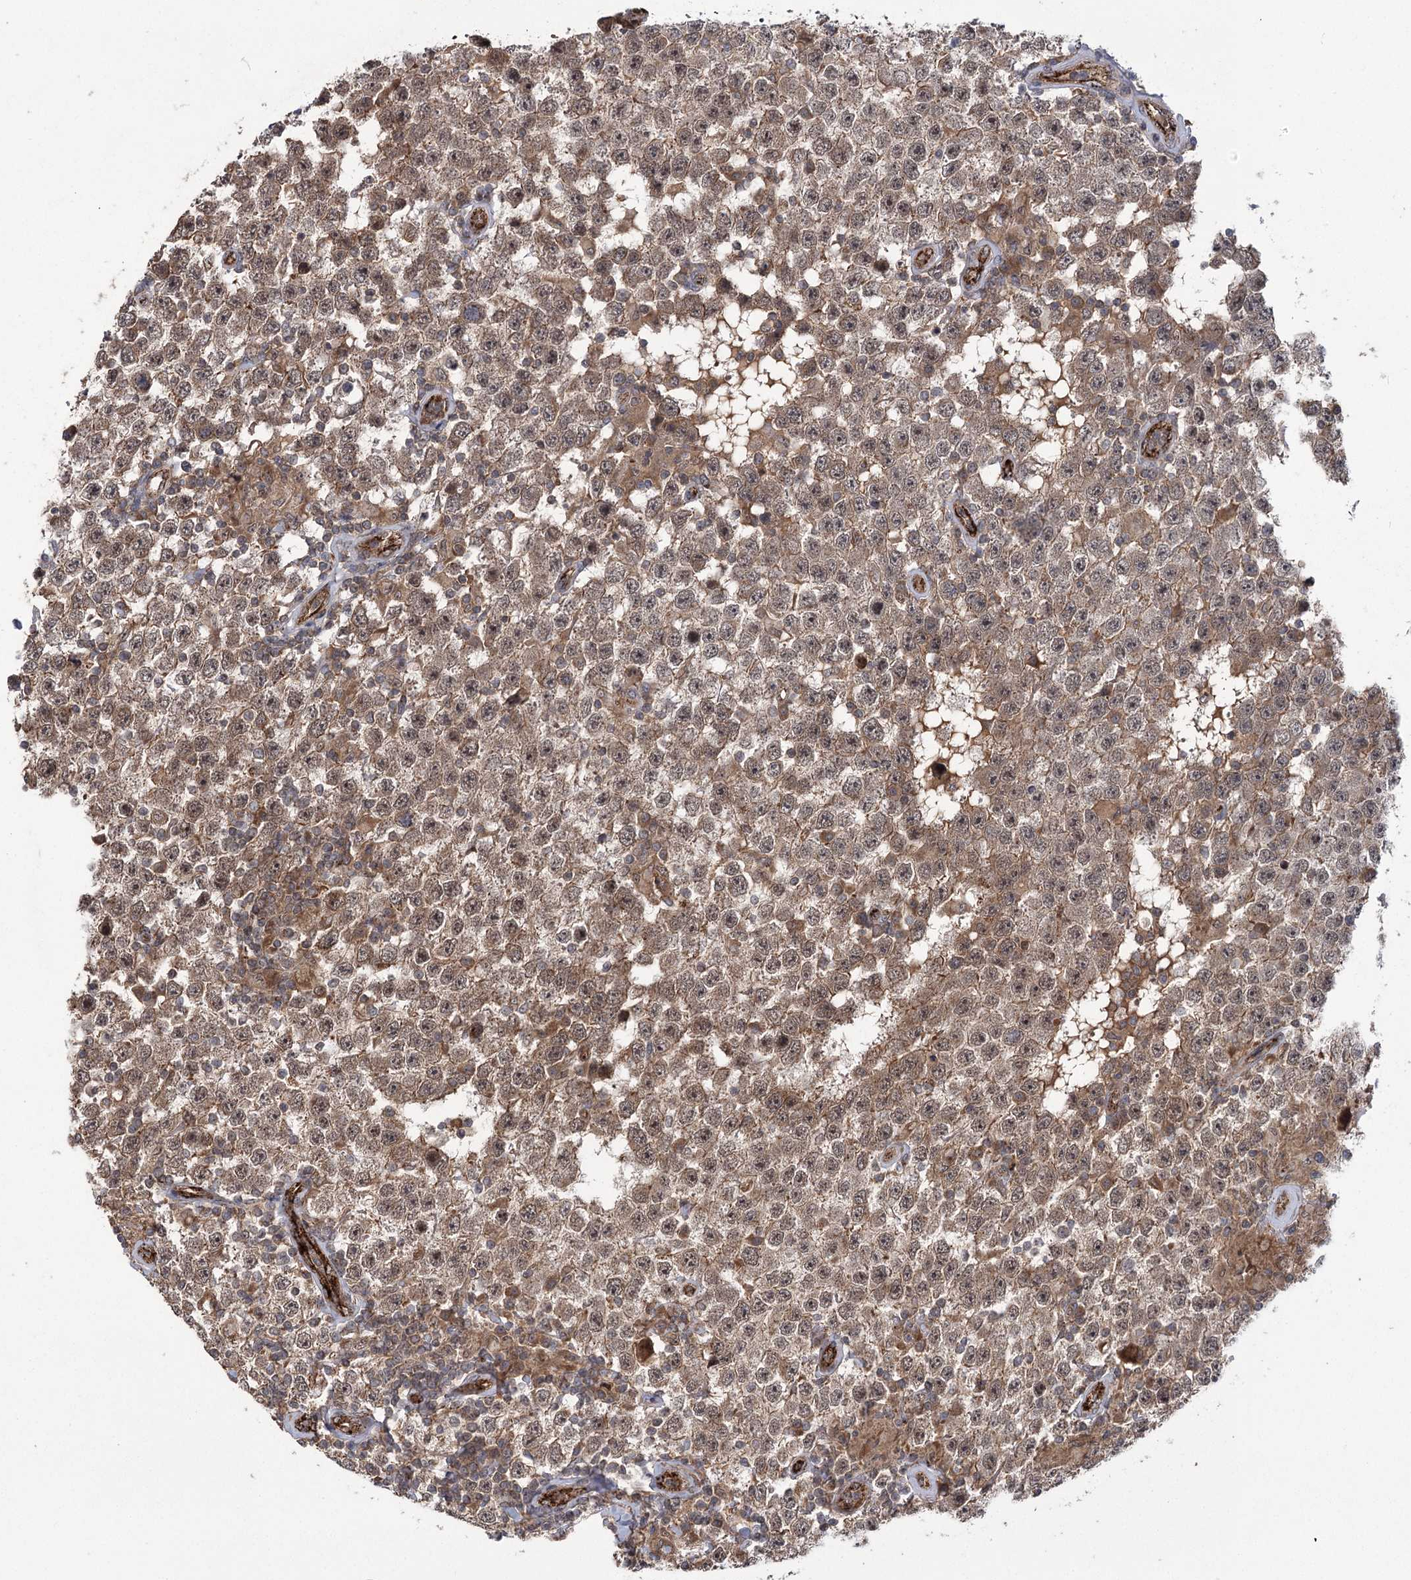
{"staining": {"intensity": "moderate", "quantity": ">75%", "location": "cytoplasmic/membranous,nuclear"}, "tissue": "testis cancer", "cell_type": "Tumor cells", "image_type": "cancer", "snomed": [{"axis": "morphology", "description": "Normal tissue, NOS"}, {"axis": "morphology", "description": "Urothelial carcinoma, High grade"}, {"axis": "morphology", "description": "Seminoma, NOS"}, {"axis": "morphology", "description": "Carcinoma, Embryonal, NOS"}, {"axis": "topography", "description": "Urinary bladder"}, {"axis": "topography", "description": "Testis"}], "caption": "Immunohistochemical staining of human testis cancer (seminoma) demonstrates medium levels of moderate cytoplasmic/membranous and nuclear expression in about >75% of tumor cells. The staining was performed using DAB, with brown indicating positive protein expression. Nuclei are stained blue with hematoxylin.", "gene": "CARD19", "patient": {"sex": "male", "age": 41}}